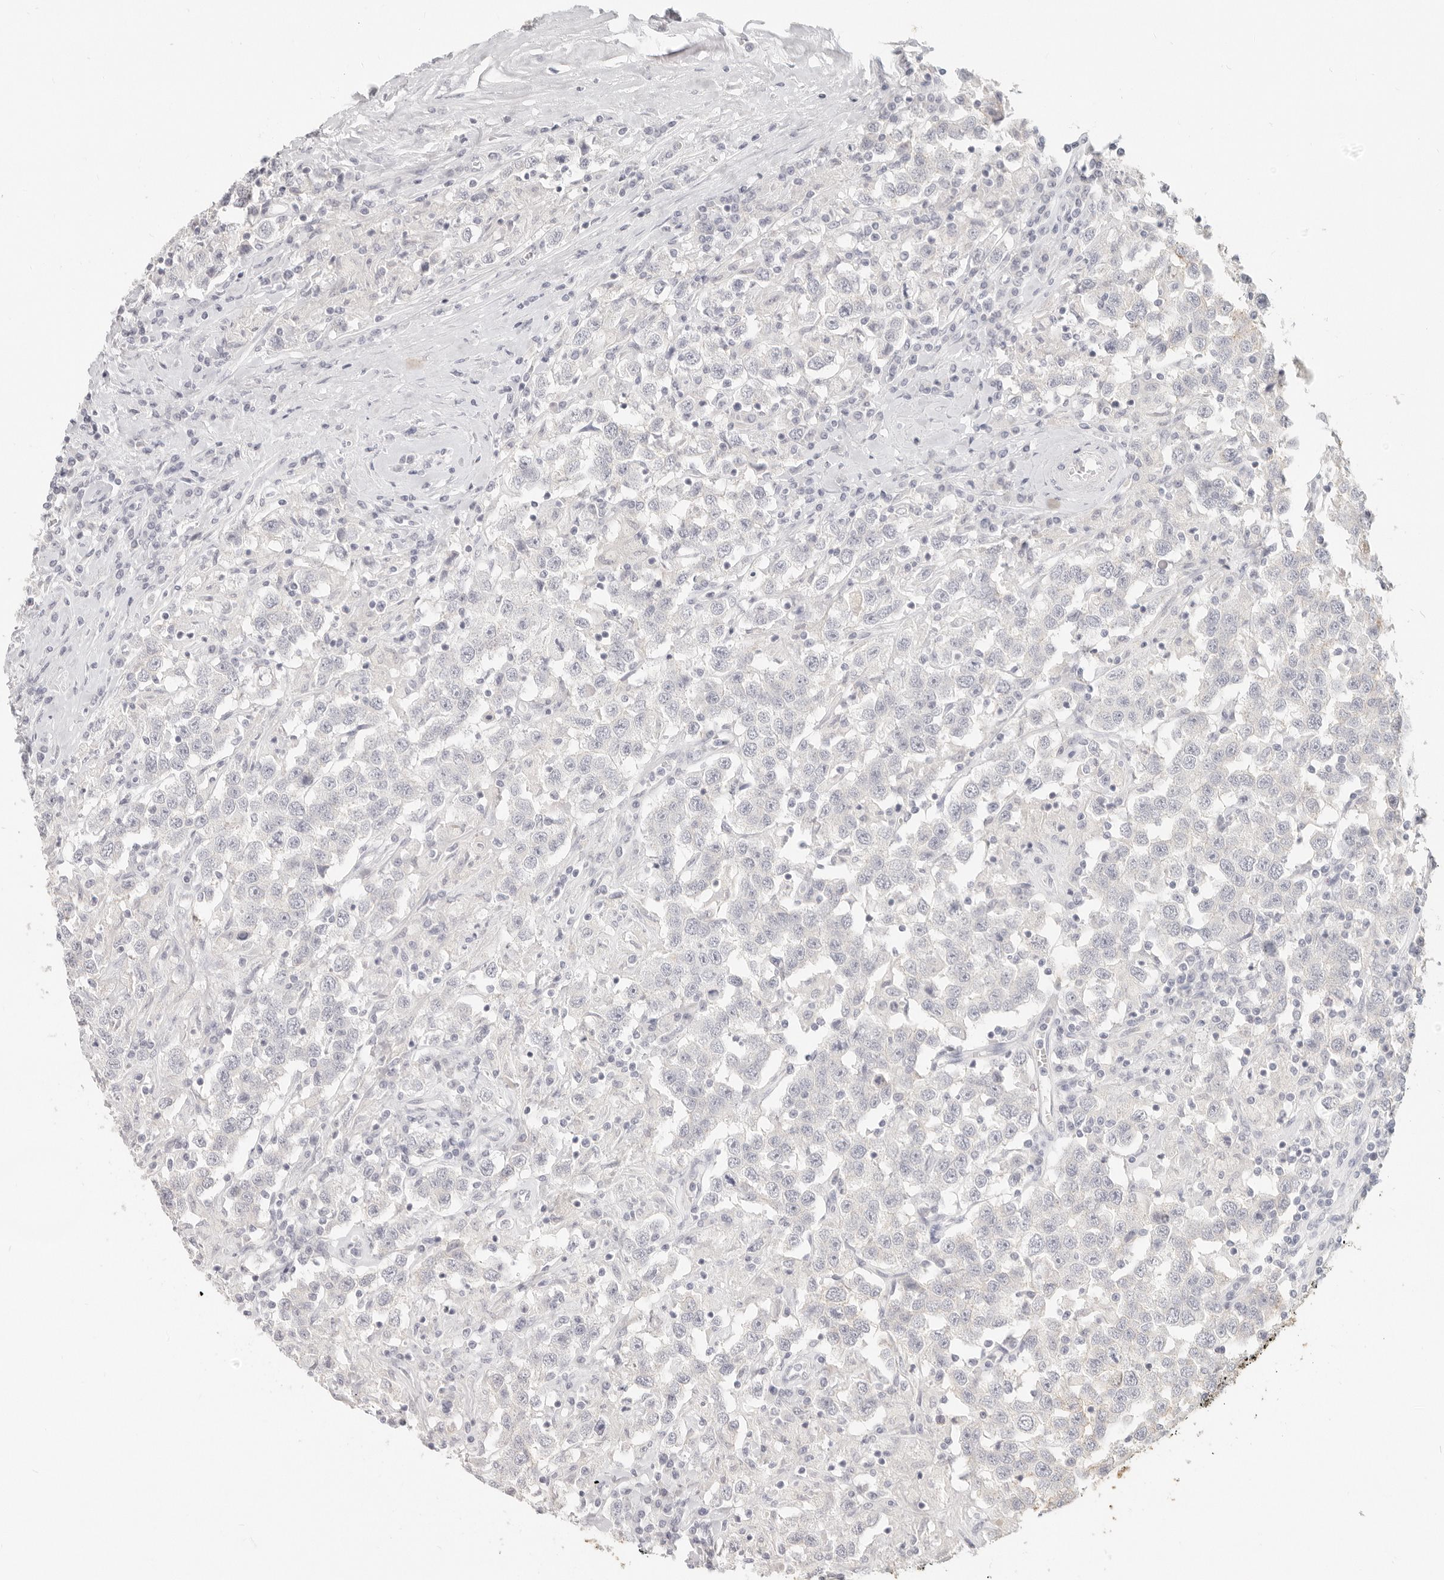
{"staining": {"intensity": "negative", "quantity": "none", "location": "none"}, "tissue": "testis cancer", "cell_type": "Tumor cells", "image_type": "cancer", "snomed": [{"axis": "morphology", "description": "Seminoma, NOS"}, {"axis": "topography", "description": "Testis"}], "caption": "Tumor cells are negative for brown protein staining in testis seminoma.", "gene": "EPCAM", "patient": {"sex": "male", "age": 41}}